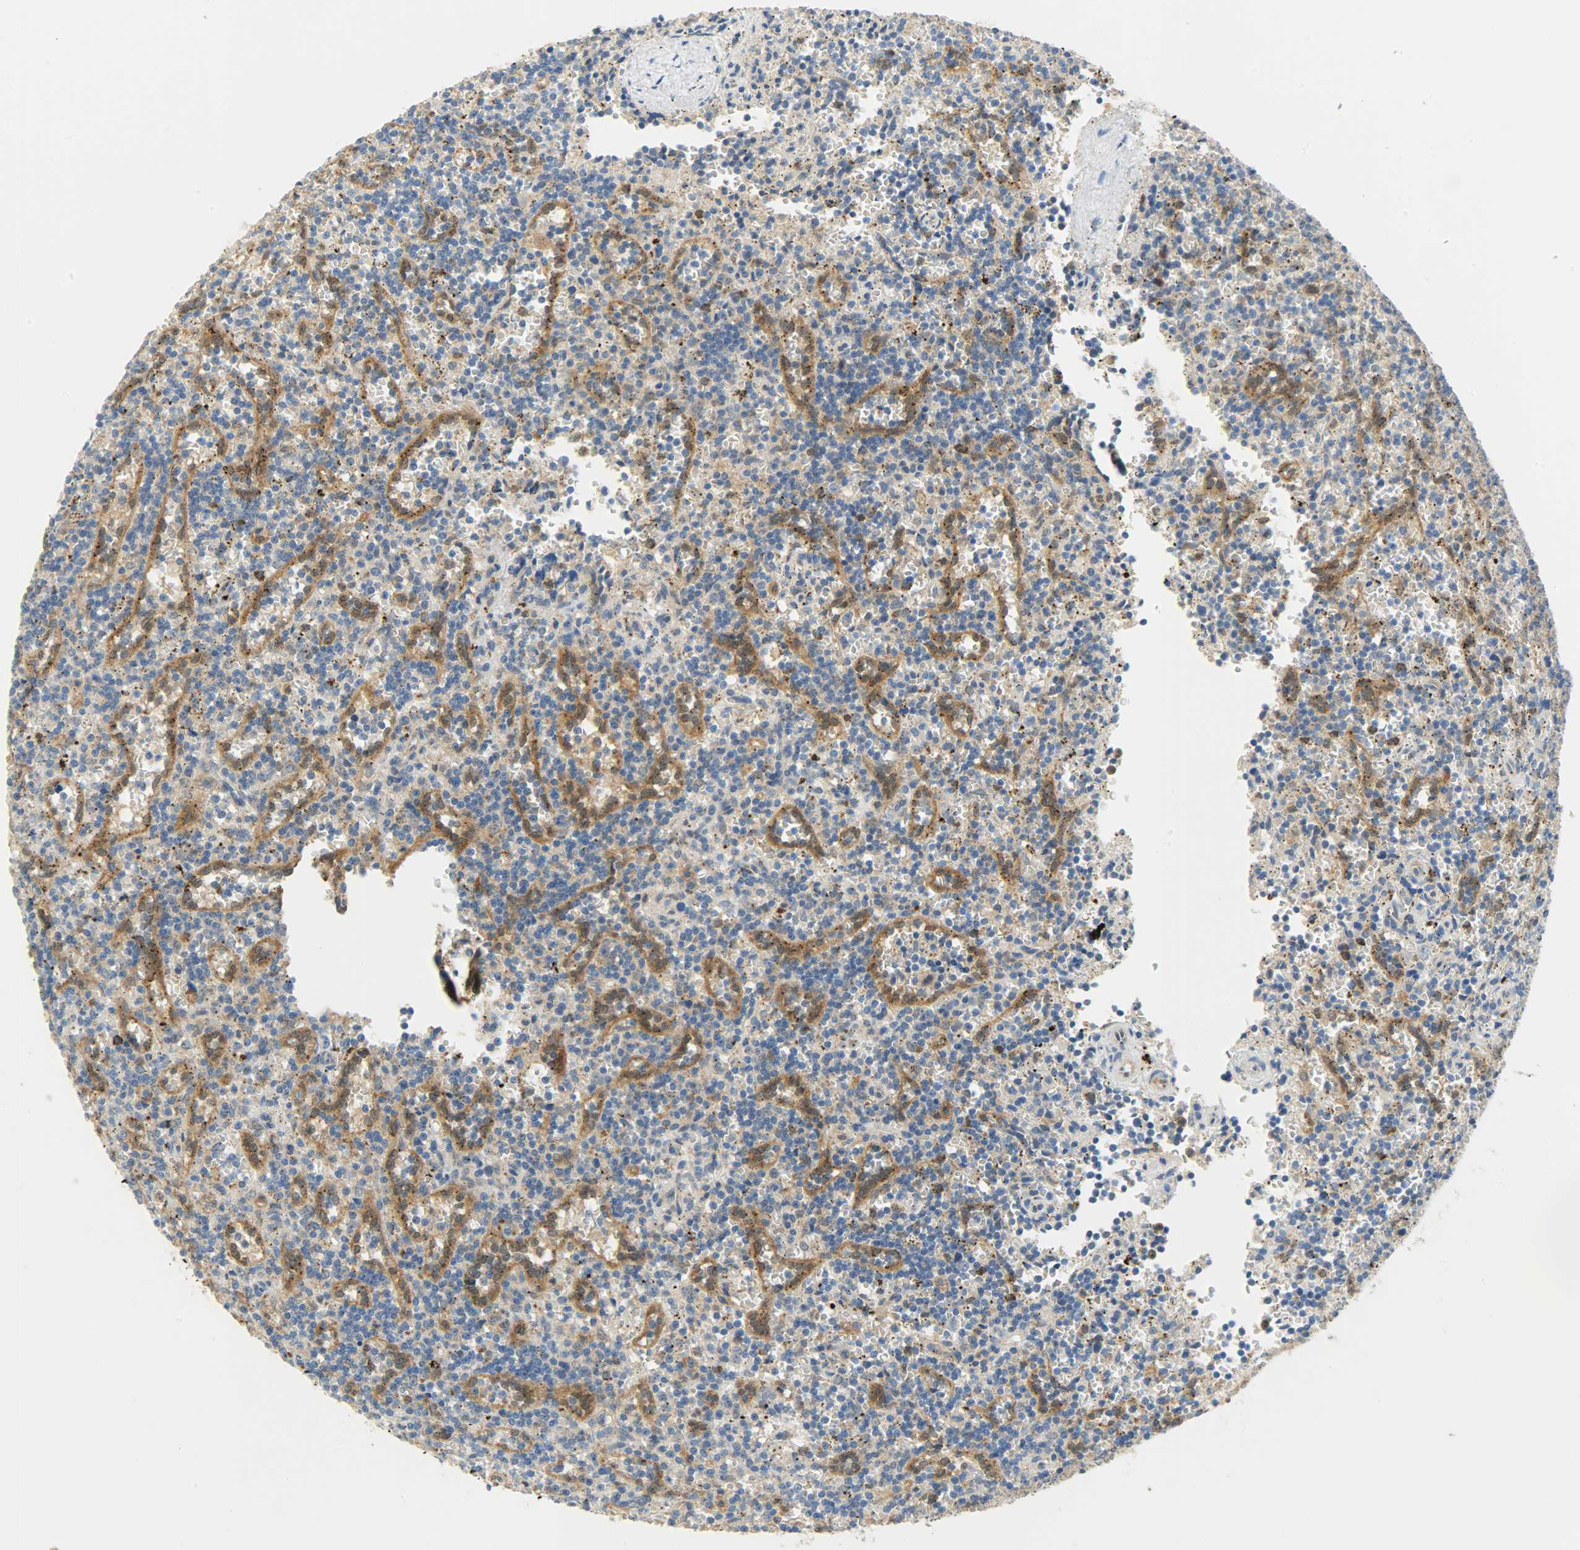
{"staining": {"intensity": "negative", "quantity": "none", "location": "none"}, "tissue": "lymphoma", "cell_type": "Tumor cells", "image_type": "cancer", "snomed": [{"axis": "morphology", "description": "Malignant lymphoma, non-Hodgkin's type, Low grade"}, {"axis": "topography", "description": "Spleen"}], "caption": "Tumor cells are negative for protein expression in human lymphoma.", "gene": "FKBP1A", "patient": {"sex": "male", "age": 73}}